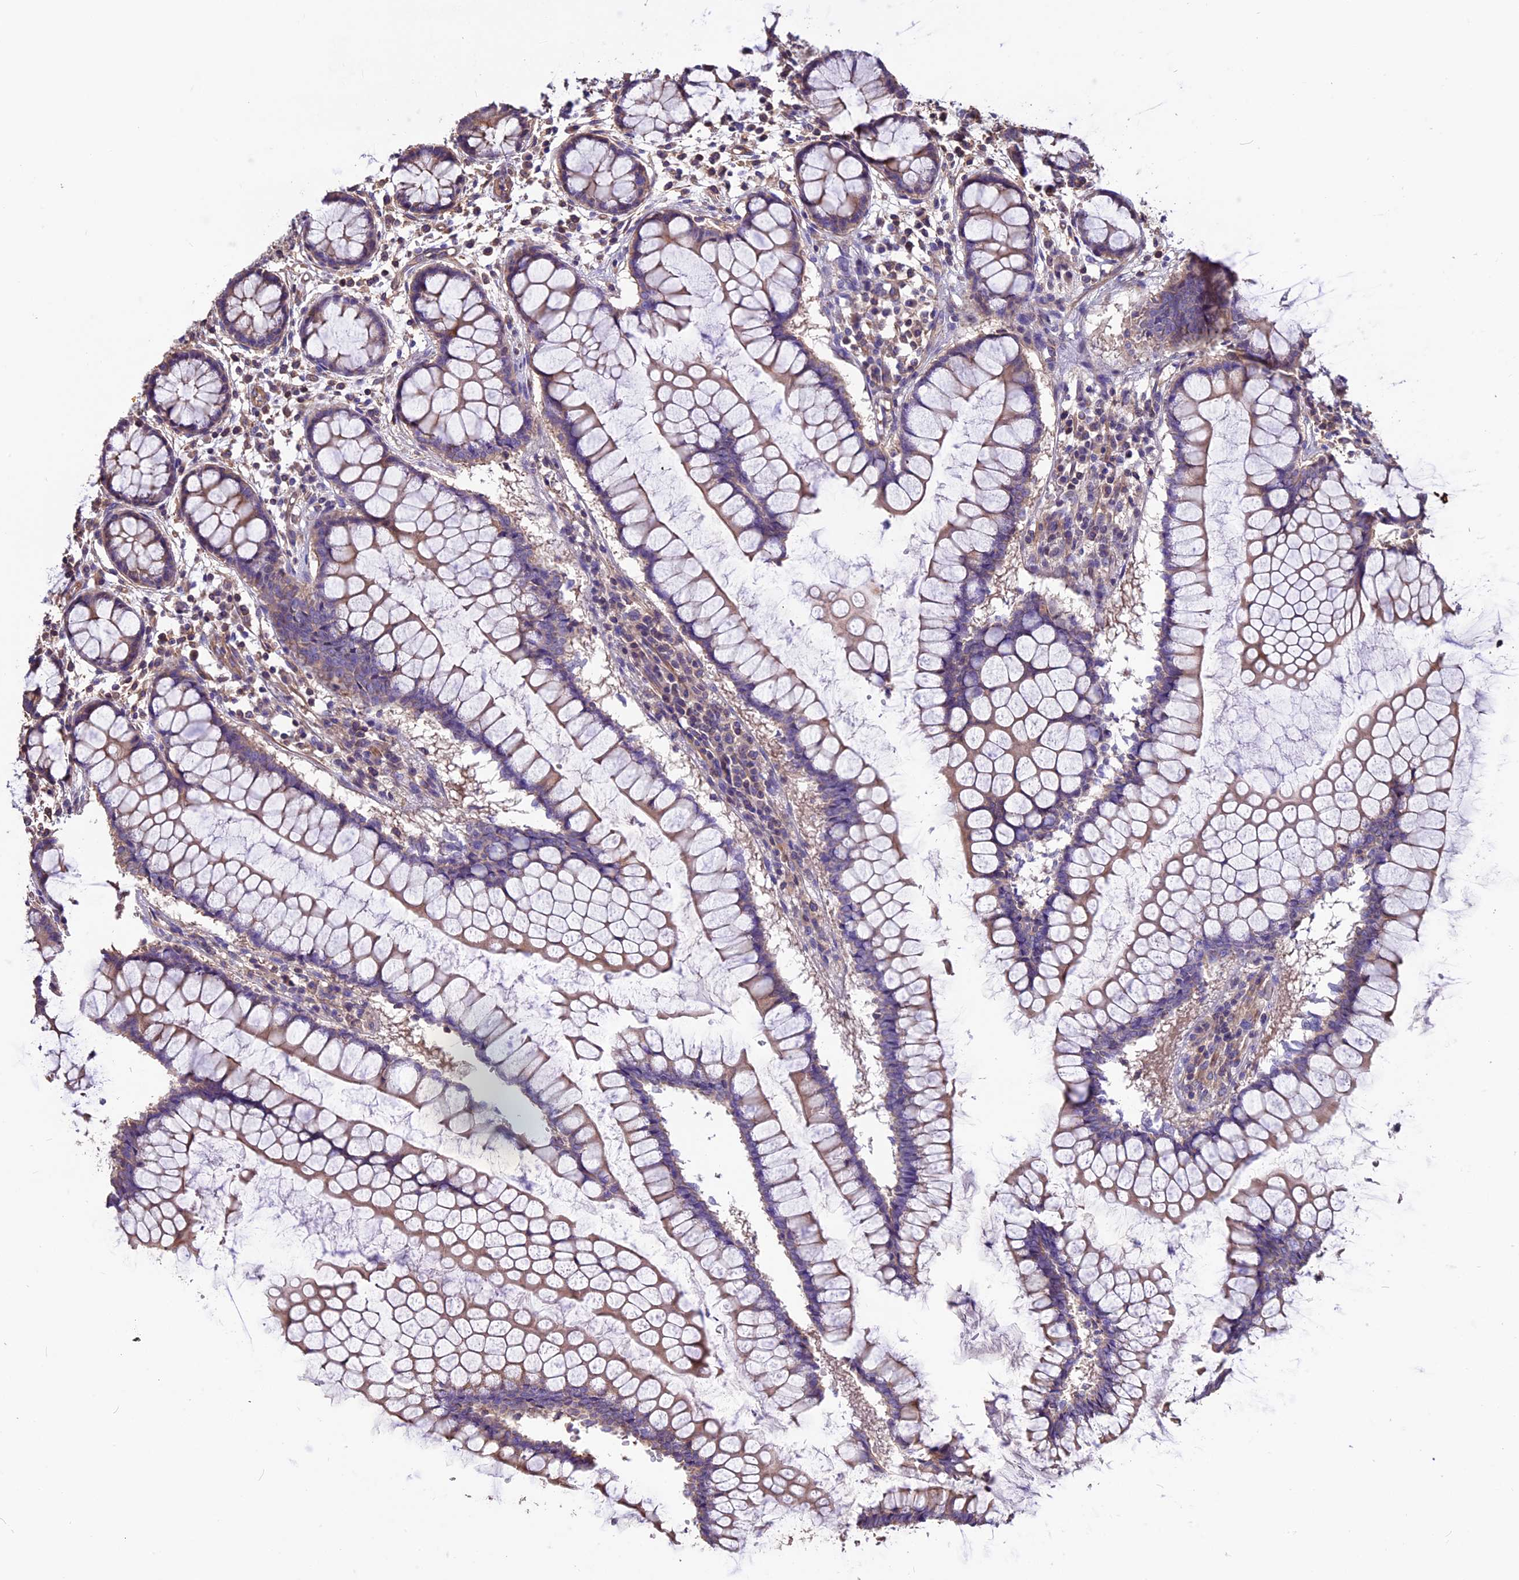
{"staining": {"intensity": "weak", "quantity": ">75%", "location": "cytoplasmic/membranous"}, "tissue": "colon", "cell_type": "Endothelial cells", "image_type": "normal", "snomed": [{"axis": "morphology", "description": "Normal tissue, NOS"}, {"axis": "morphology", "description": "Adenocarcinoma, NOS"}, {"axis": "topography", "description": "Colon"}], "caption": "The photomicrograph displays immunohistochemical staining of unremarkable colon. There is weak cytoplasmic/membranous staining is identified in approximately >75% of endothelial cells.", "gene": "ANO3", "patient": {"sex": "female", "age": 55}}